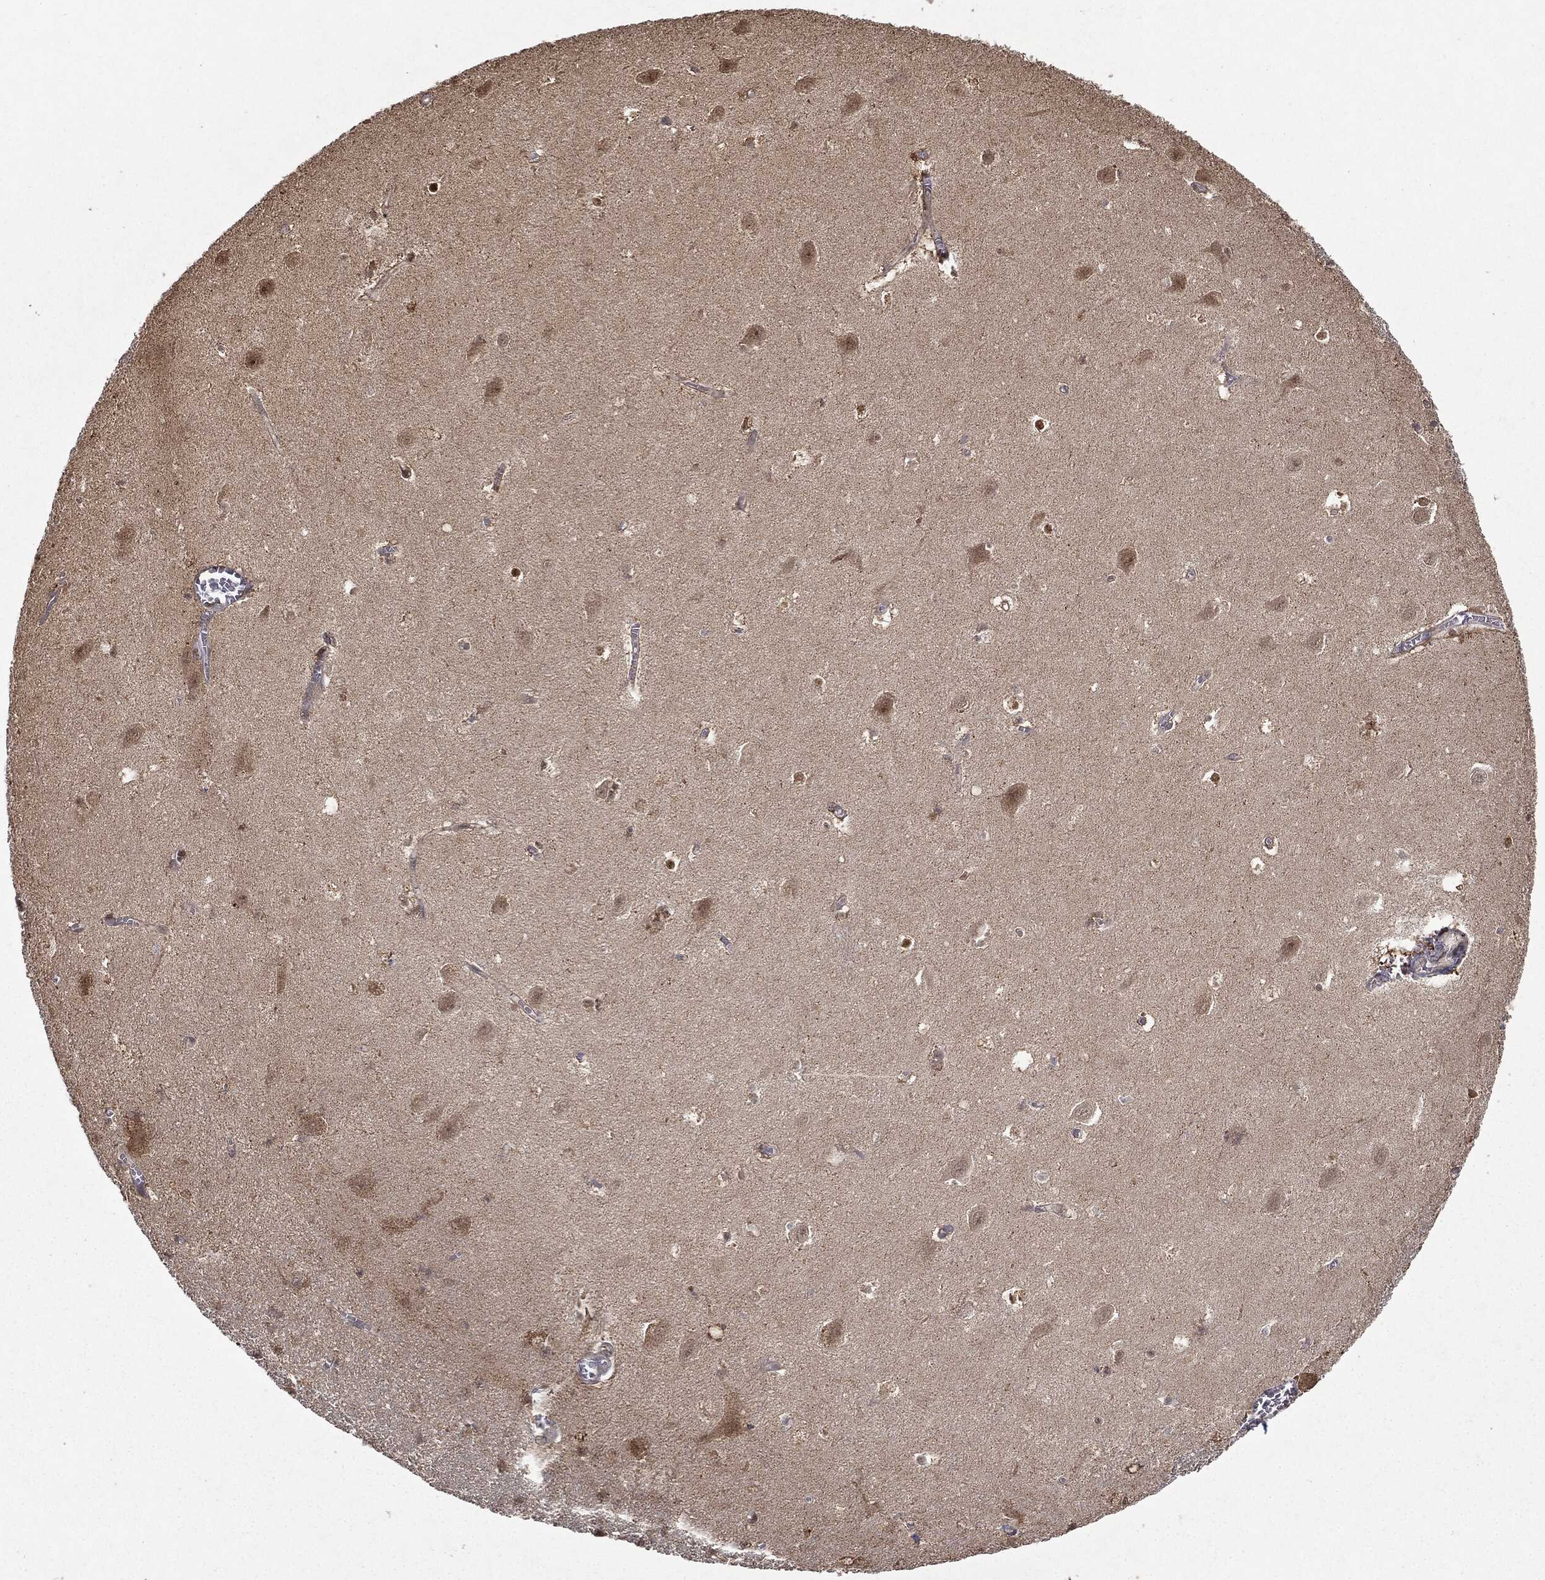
{"staining": {"intensity": "negative", "quantity": "none", "location": "none"}, "tissue": "hippocampus", "cell_type": "Glial cells", "image_type": "normal", "snomed": [{"axis": "morphology", "description": "Normal tissue, NOS"}, {"axis": "topography", "description": "Hippocampus"}], "caption": "High power microscopy image of an IHC image of unremarkable hippocampus, revealing no significant positivity in glial cells.", "gene": "ZNHIT6", "patient": {"sex": "female", "age": 64}}